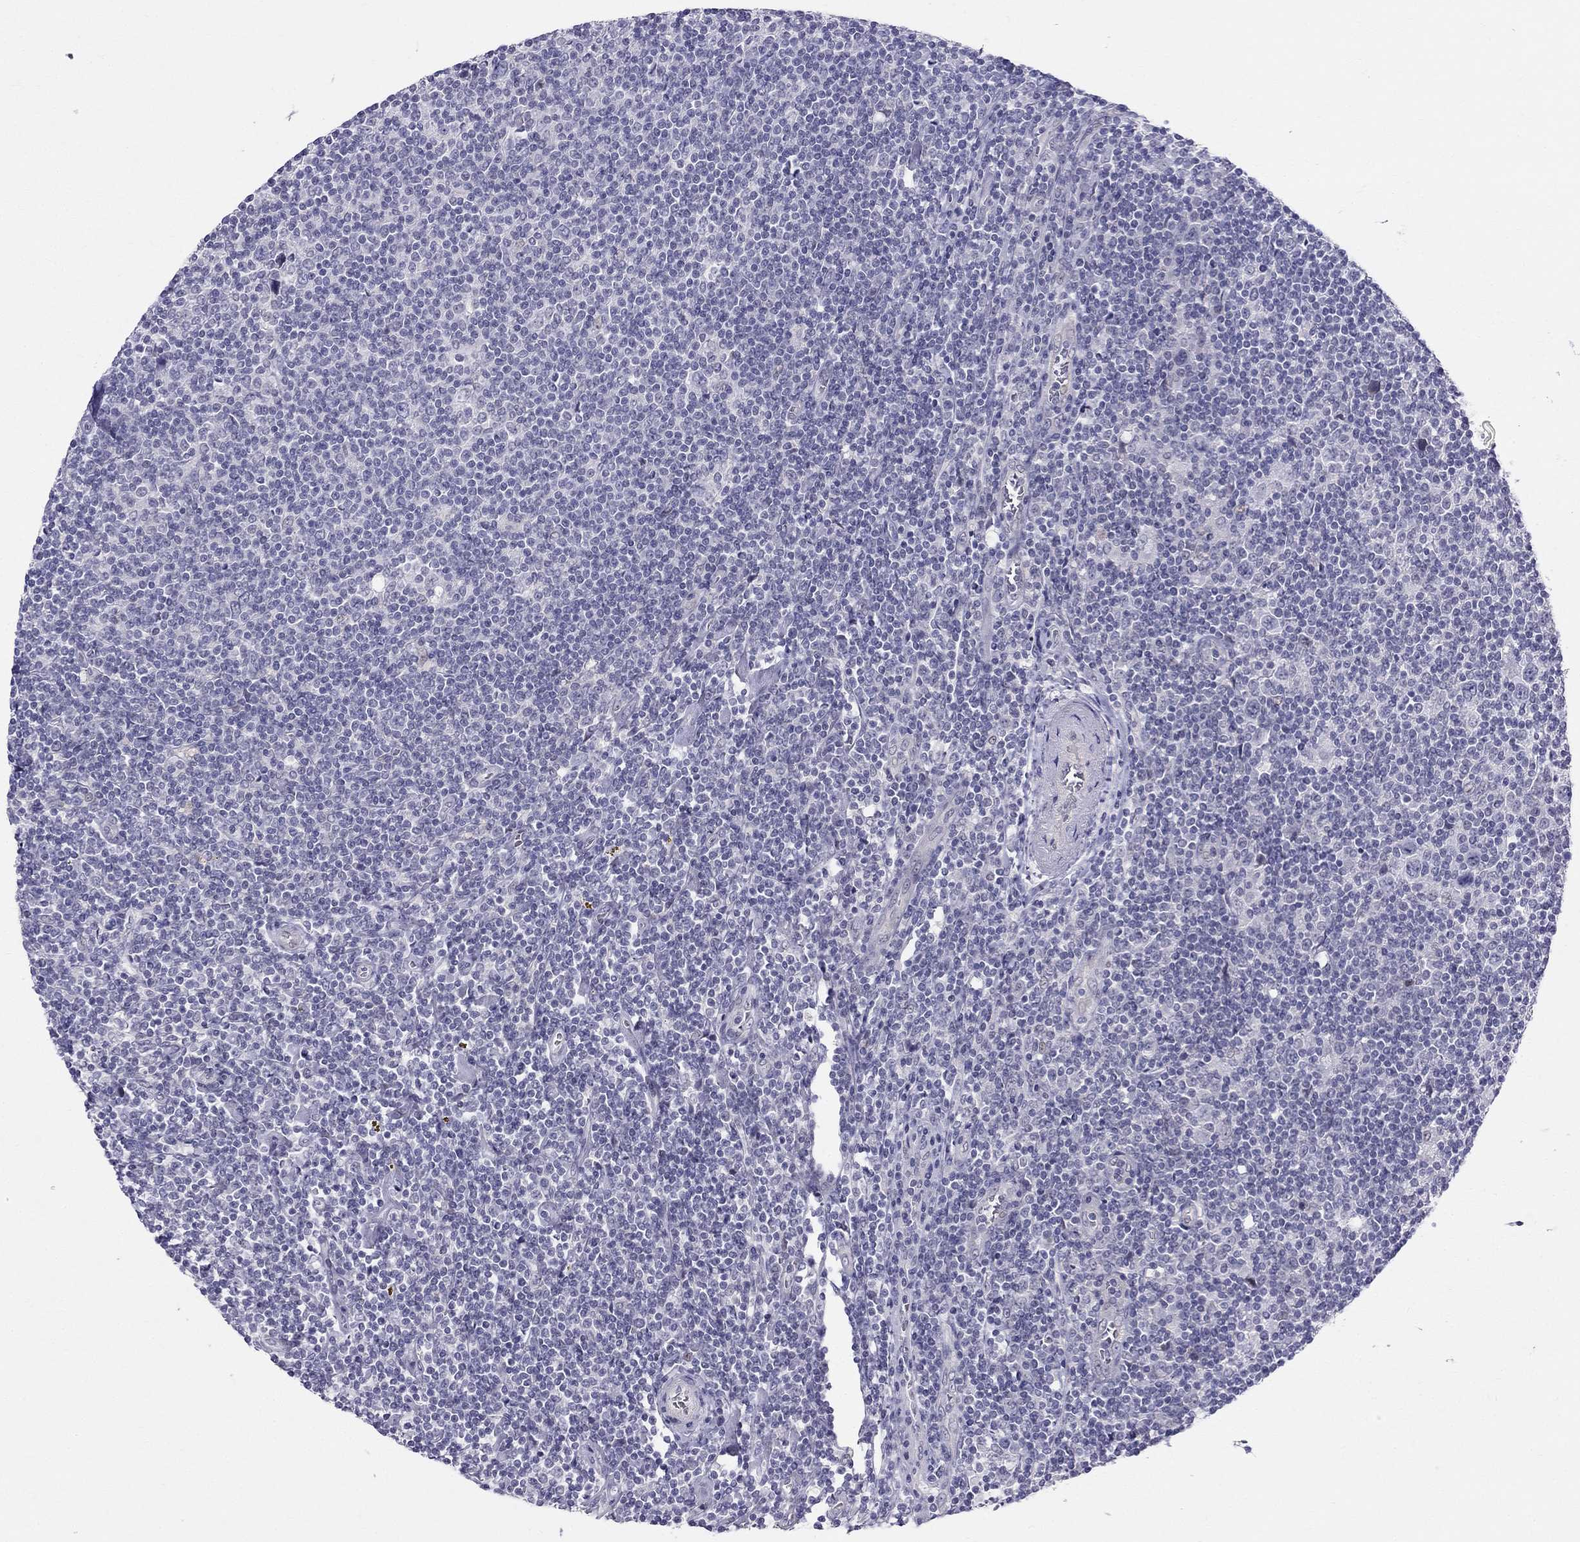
{"staining": {"intensity": "negative", "quantity": "none", "location": "none"}, "tissue": "lymphoma", "cell_type": "Tumor cells", "image_type": "cancer", "snomed": [{"axis": "morphology", "description": "Hodgkin's disease, NOS"}, {"axis": "topography", "description": "Lymph node"}], "caption": "This is an immunohistochemistry (IHC) histopathology image of lymphoma. There is no positivity in tumor cells.", "gene": "BAG5", "patient": {"sex": "male", "age": 40}}